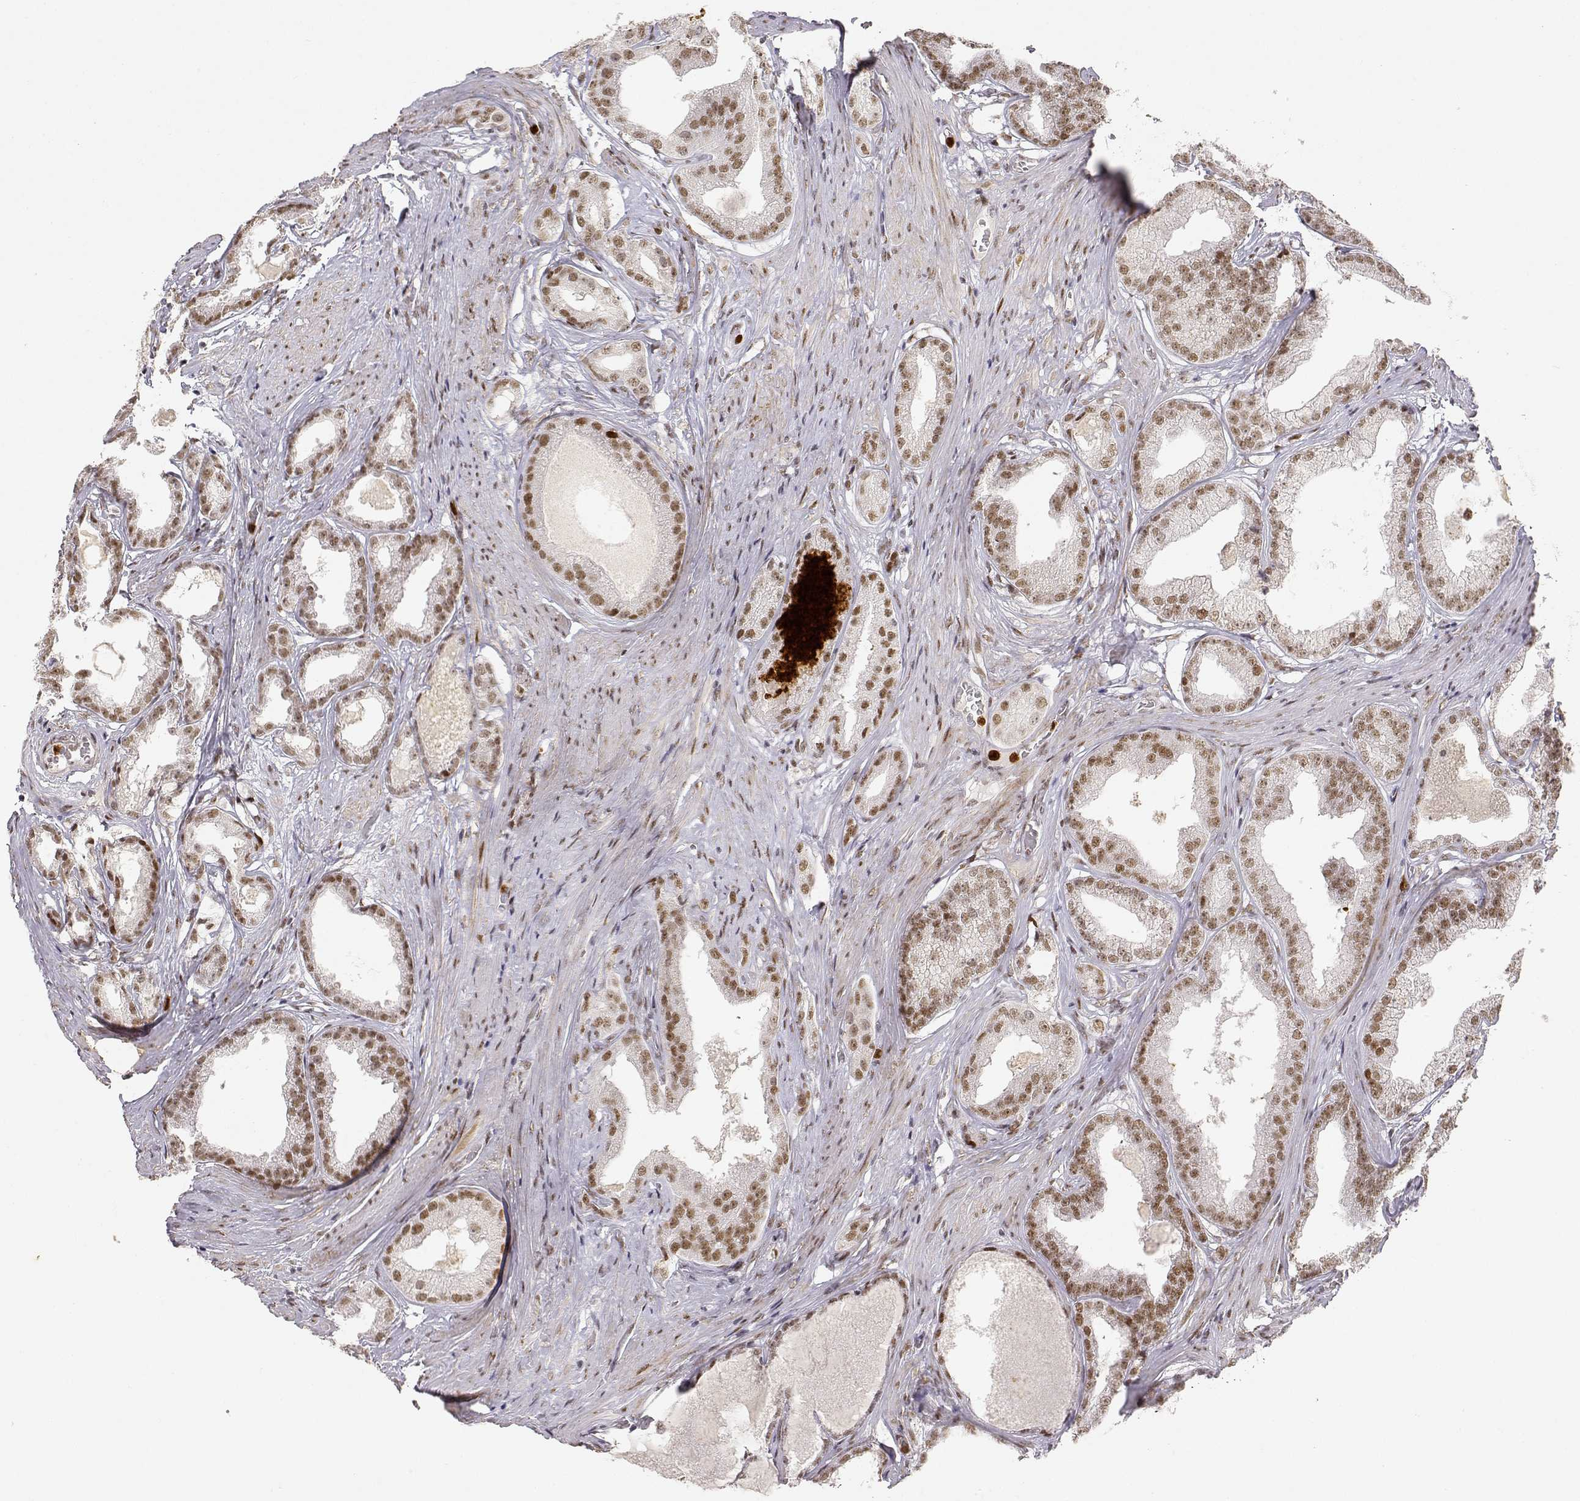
{"staining": {"intensity": "moderate", "quantity": ">75%", "location": "nuclear"}, "tissue": "prostate cancer", "cell_type": "Tumor cells", "image_type": "cancer", "snomed": [{"axis": "morphology", "description": "Adenocarcinoma, Low grade"}, {"axis": "topography", "description": "Prostate"}], "caption": "There is medium levels of moderate nuclear expression in tumor cells of prostate cancer (low-grade adenocarcinoma), as demonstrated by immunohistochemical staining (brown color).", "gene": "RSF1", "patient": {"sex": "male", "age": 65}}